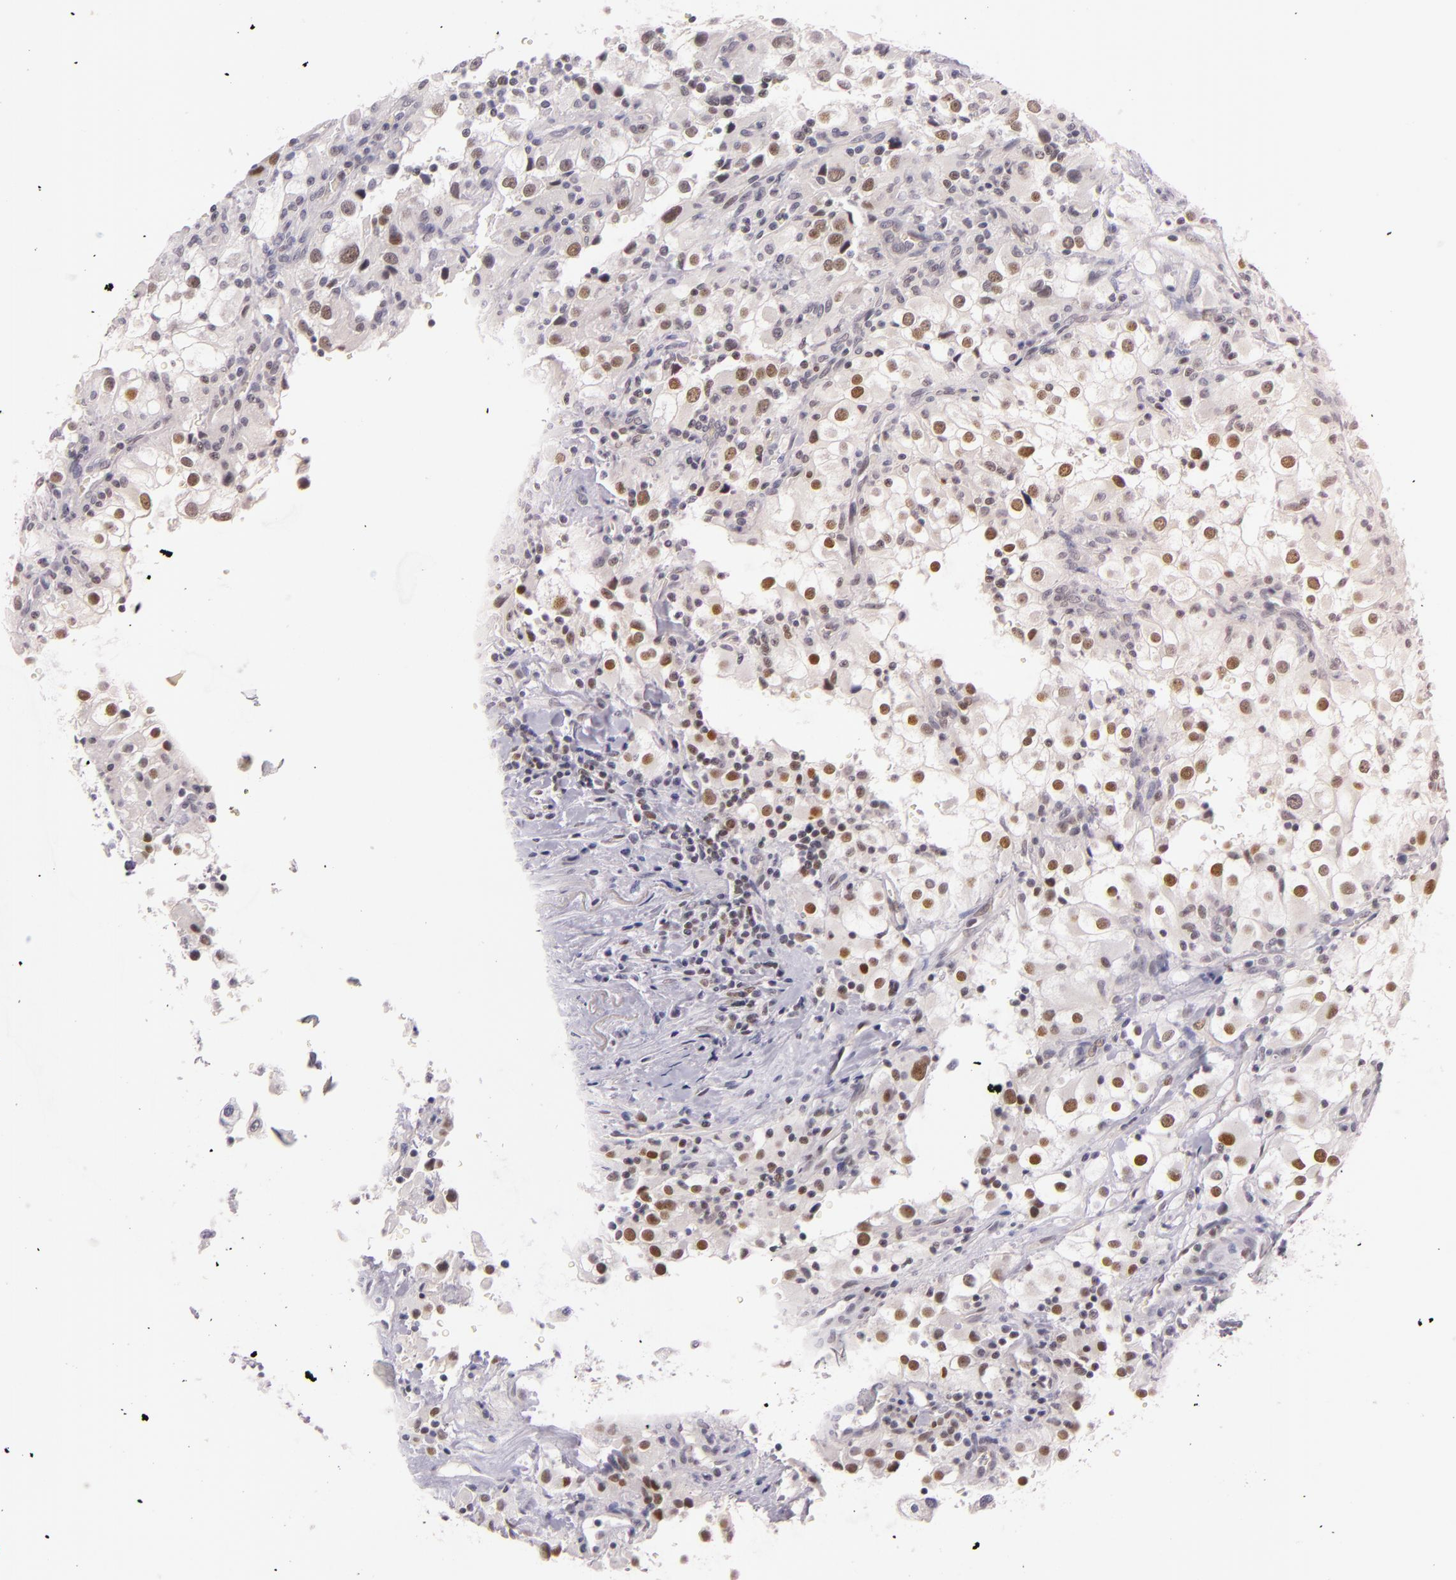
{"staining": {"intensity": "weak", "quantity": "25%-75%", "location": "nuclear"}, "tissue": "renal cancer", "cell_type": "Tumor cells", "image_type": "cancer", "snomed": [{"axis": "morphology", "description": "Adenocarcinoma, NOS"}, {"axis": "topography", "description": "Kidney"}], "caption": "Immunohistochemistry (IHC) image of human adenocarcinoma (renal) stained for a protein (brown), which reveals low levels of weak nuclear staining in approximately 25%-75% of tumor cells.", "gene": "BCL3", "patient": {"sex": "female", "age": 52}}